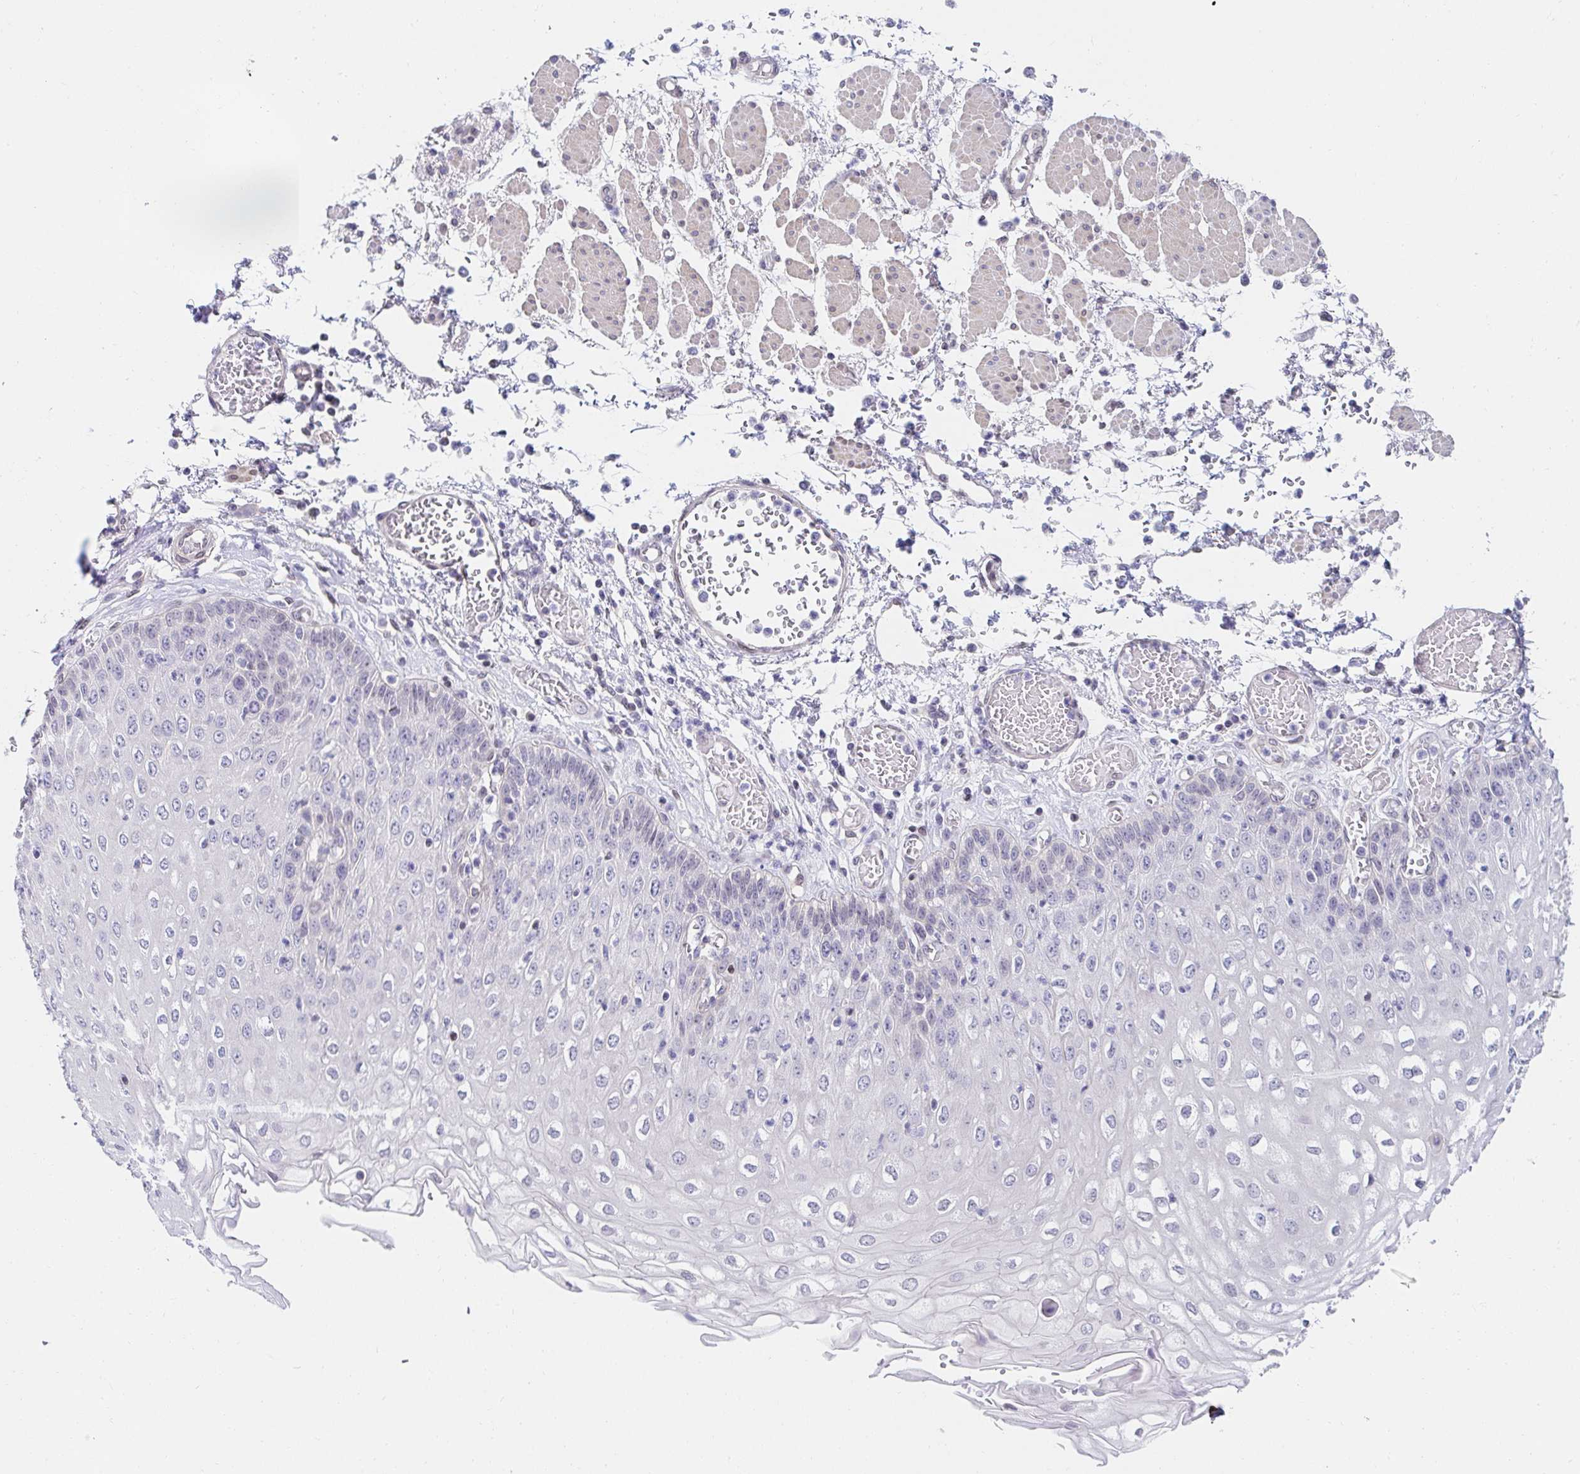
{"staining": {"intensity": "weak", "quantity": "<25%", "location": "nuclear"}, "tissue": "esophagus", "cell_type": "Squamous epithelial cells", "image_type": "normal", "snomed": [{"axis": "morphology", "description": "Normal tissue, NOS"}, {"axis": "morphology", "description": "Adenocarcinoma, NOS"}, {"axis": "topography", "description": "Esophagus"}], "caption": "Esophagus stained for a protein using immunohistochemistry (IHC) displays no staining squamous epithelial cells.", "gene": "AKAP14", "patient": {"sex": "male", "age": 81}}